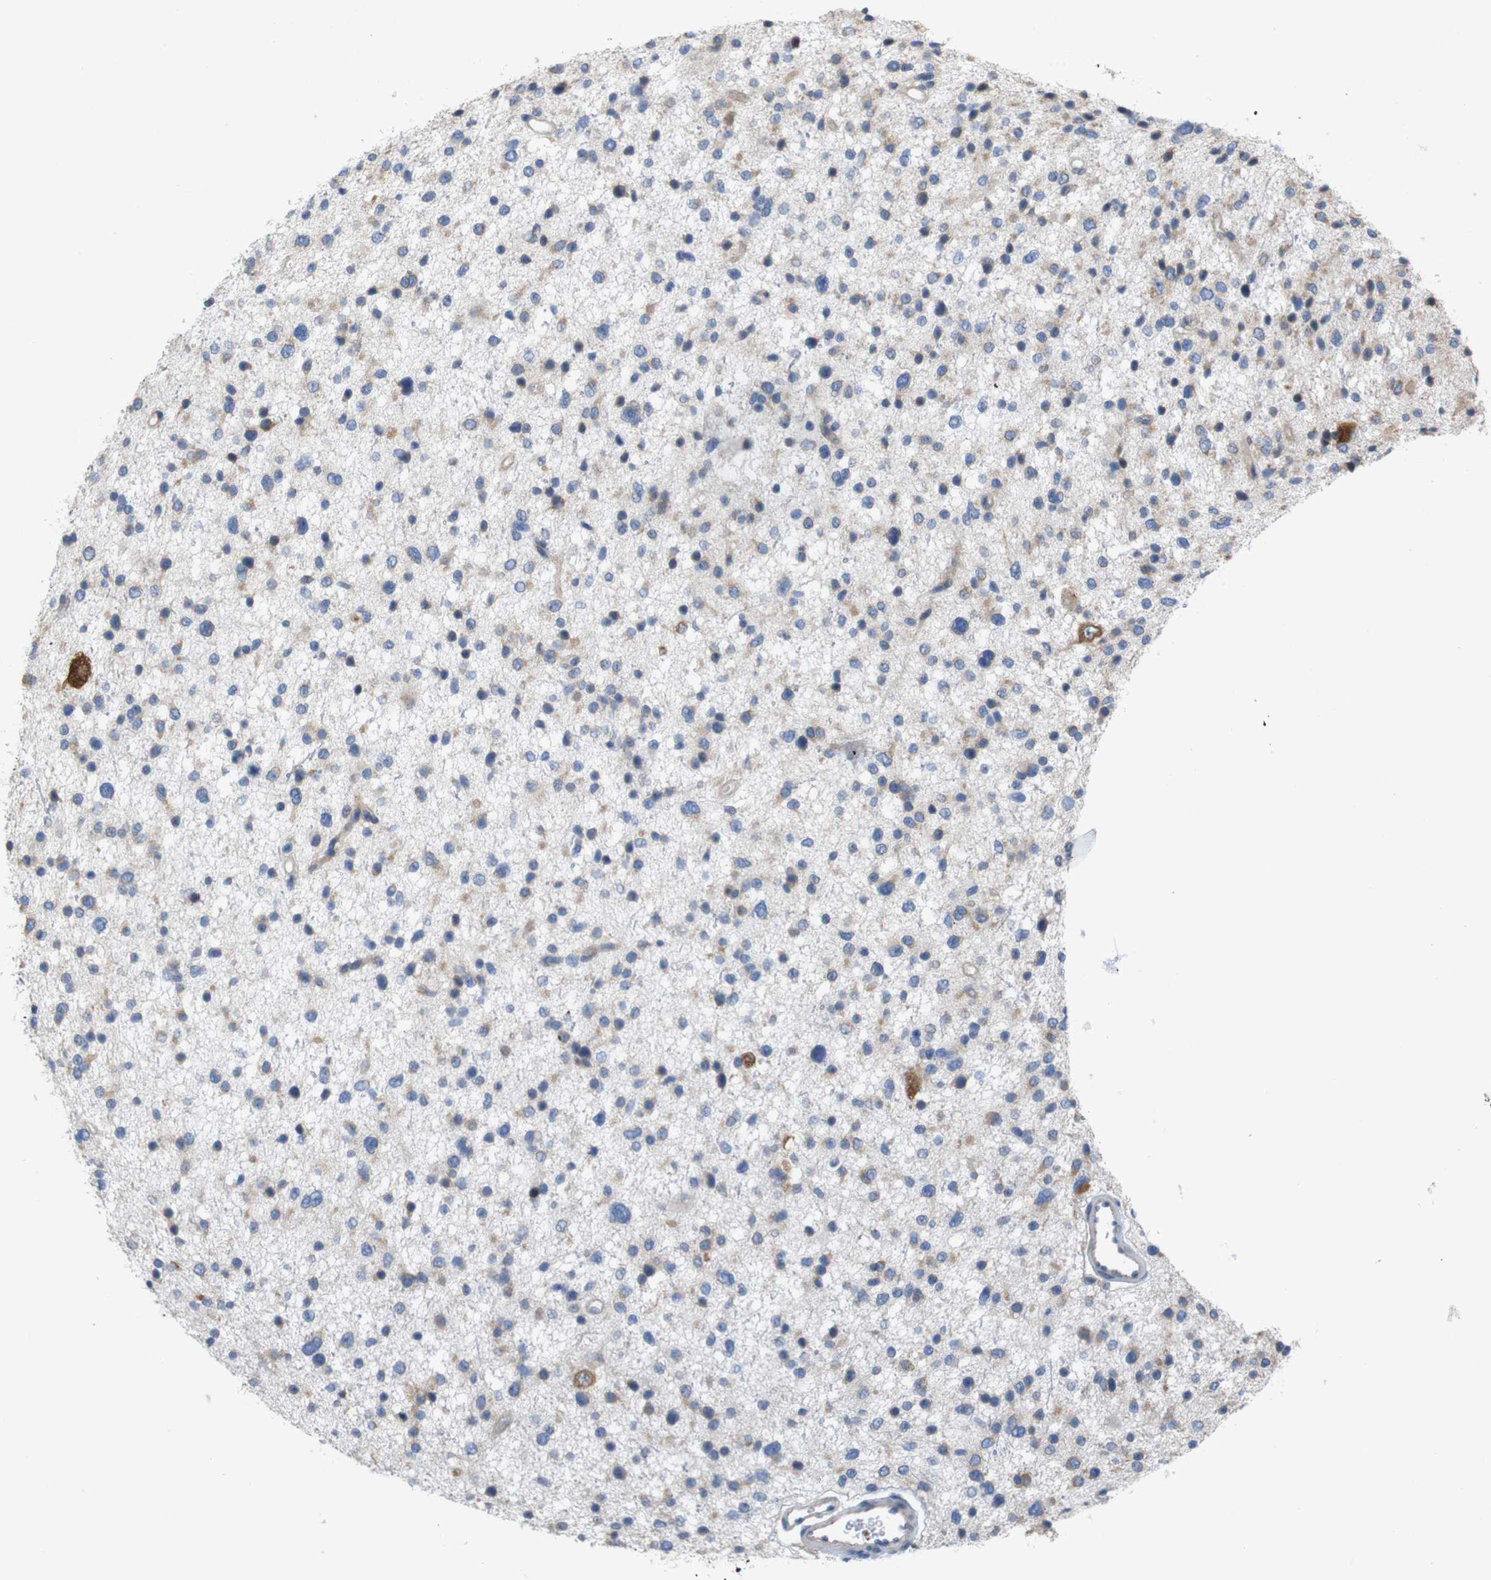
{"staining": {"intensity": "weak", "quantity": "<25%", "location": "cytoplasmic/membranous"}, "tissue": "glioma", "cell_type": "Tumor cells", "image_type": "cancer", "snomed": [{"axis": "morphology", "description": "Glioma, malignant, Low grade"}, {"axis": "topography", "description": "Brain"}], "caption": "The histopathology image demonstrates no staining of tumor cells in malignant glioma (low-grade).", "gene": "MYEOV", "patient": {"sex": "female", "age": 37}}